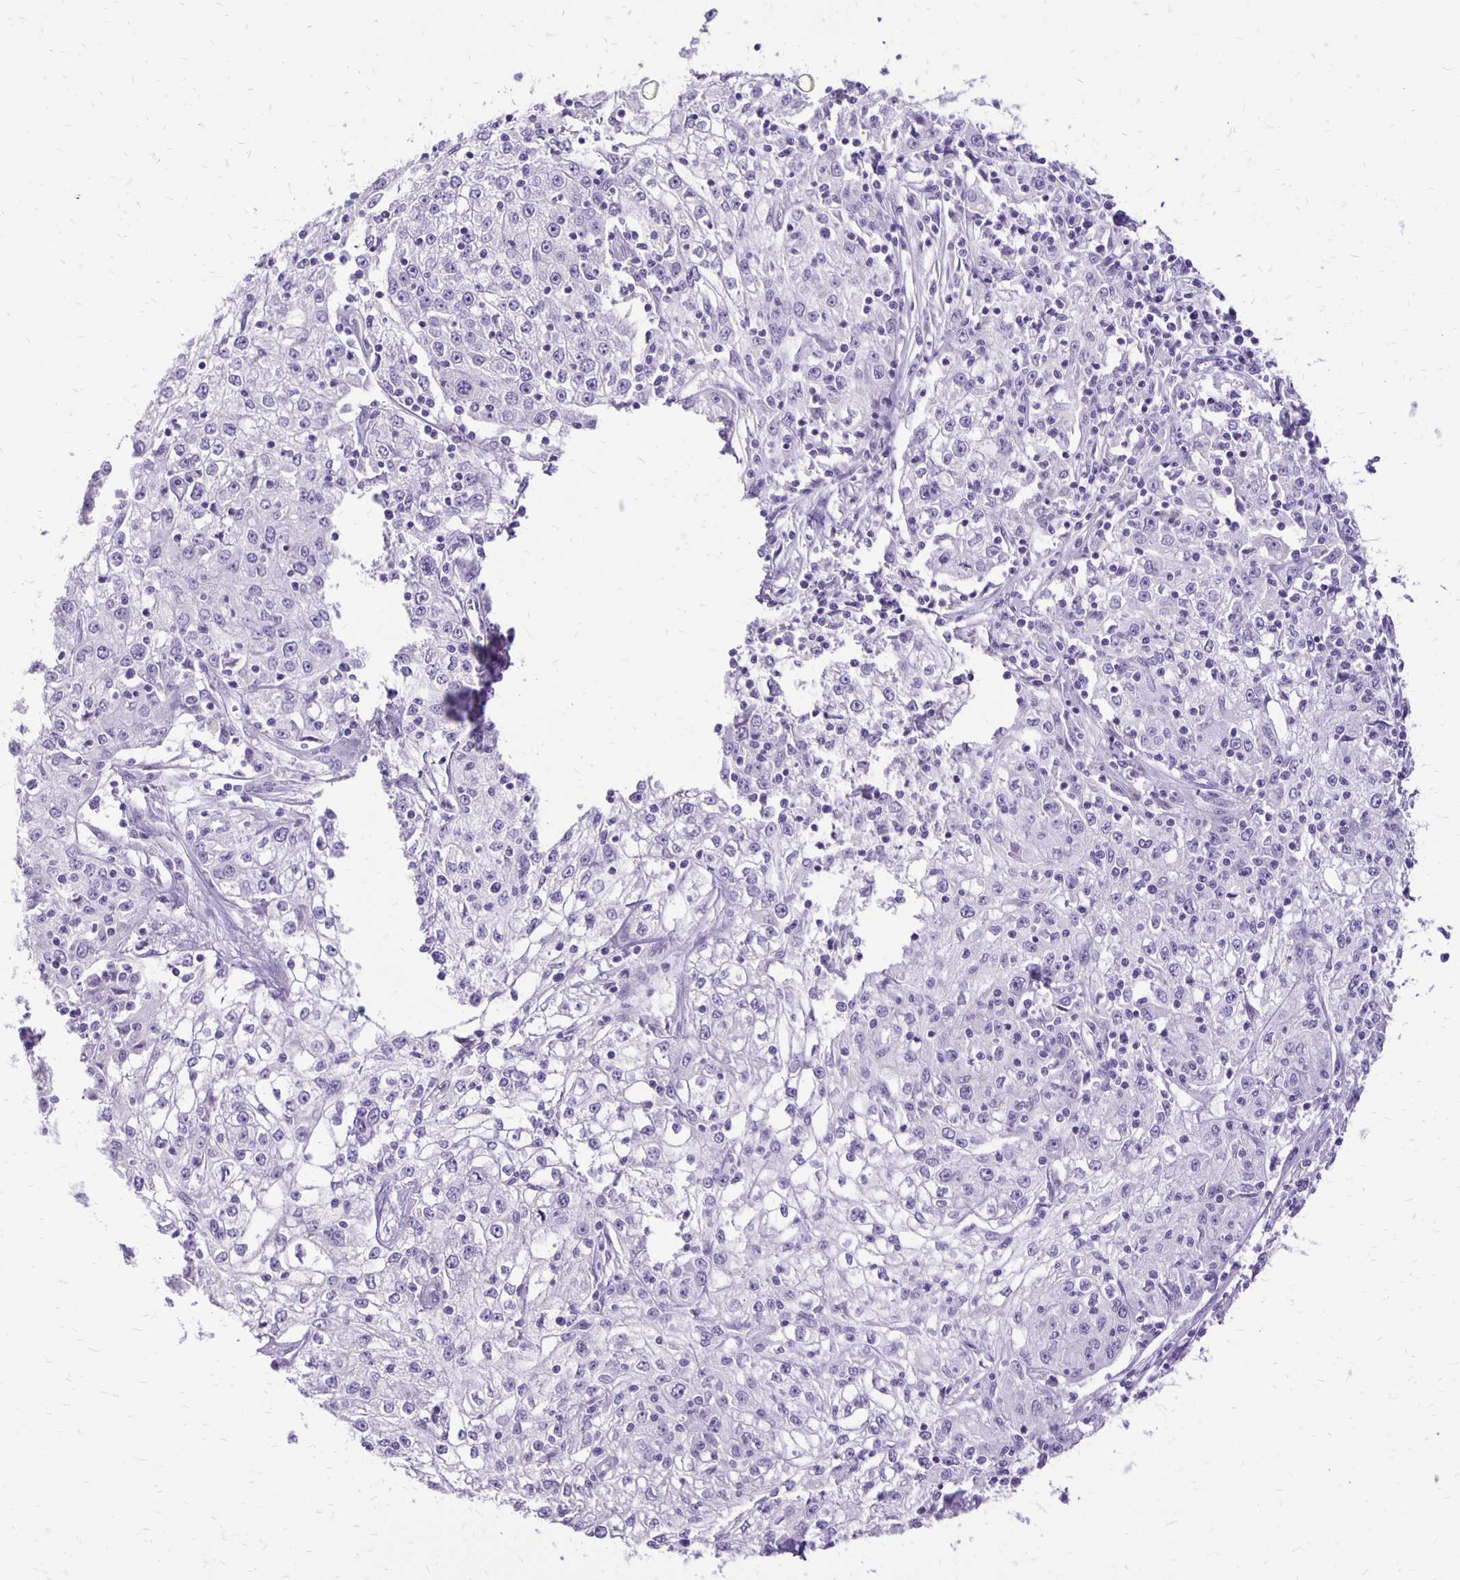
{"staining": {"intensity": "negative", "quantity": "none", "location": "none"}, "tissue": "cervical cancer", "cell_type": "Tumor cells", "image_type": "cancer", "snomed": [{"axis": "morphology", "description": "Squamous cell carcinoma, NOS"}, {"axis": "topography", "description": "Cervix"}], "caption": "This is an IHC histopathology image of human cervical cancer (squamous cell carcinoma). There is no staining in tumor cells.", "gene": "ANKRD45", "patient": {"sex": "female", "age": 85}}